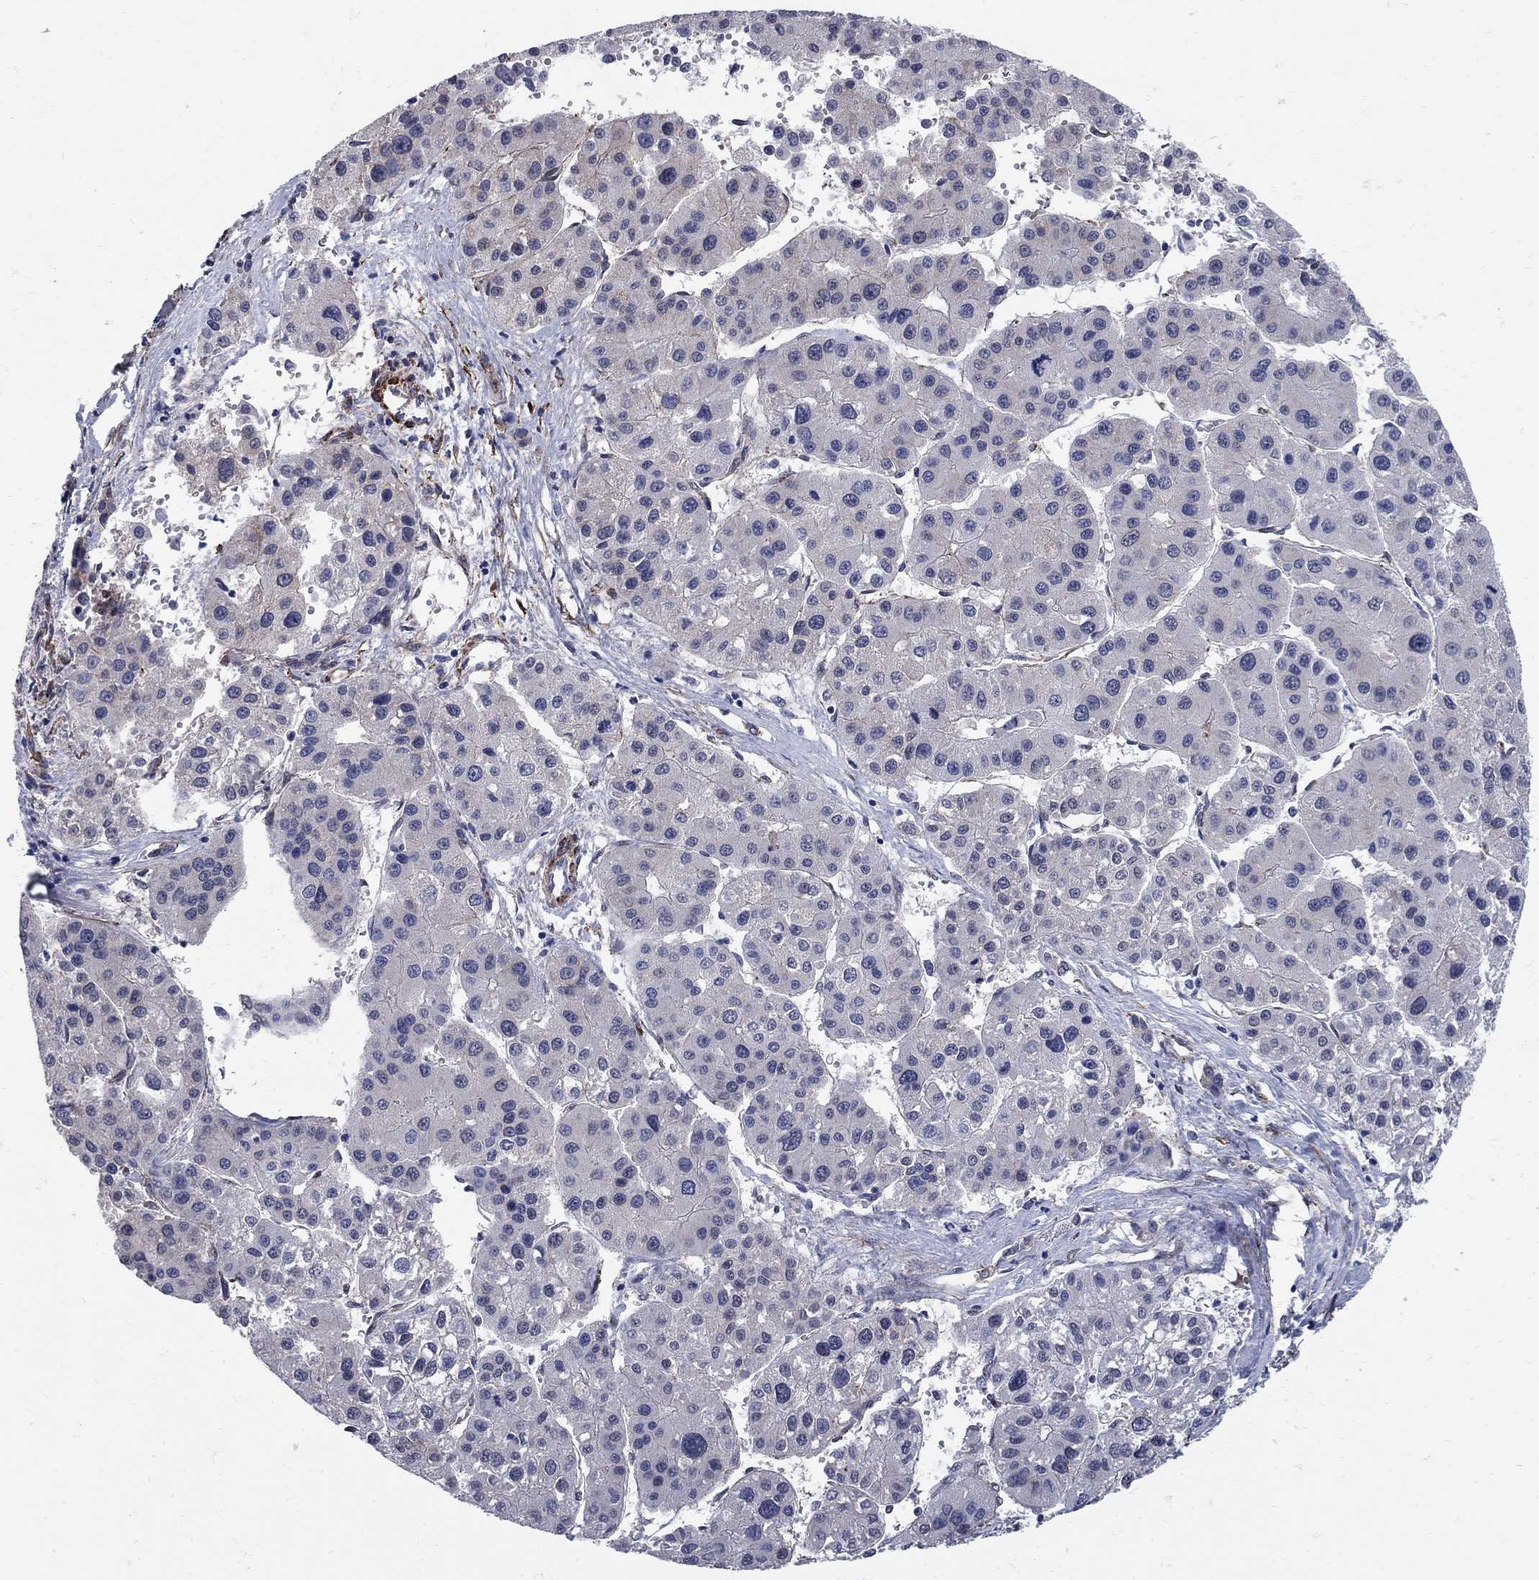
{"staining": {"intensity": "negative", "quantity": "none", "location": "none"}, "tissue": "liver cancer", "cell_type": "Tumor cells", "image_type": "cancer", "snomed": [{"axis": "morphology", "description": "Carcinoma, Hepatocellular, NOS"}, {"axis": "topography", "description": "Liver"}], "caption": "There is no significant expression in tumor cells of liver hepatocellular carcinoma.", "gene": "SEPTIN8", "patient": {"sex": "male", "age": 73}}